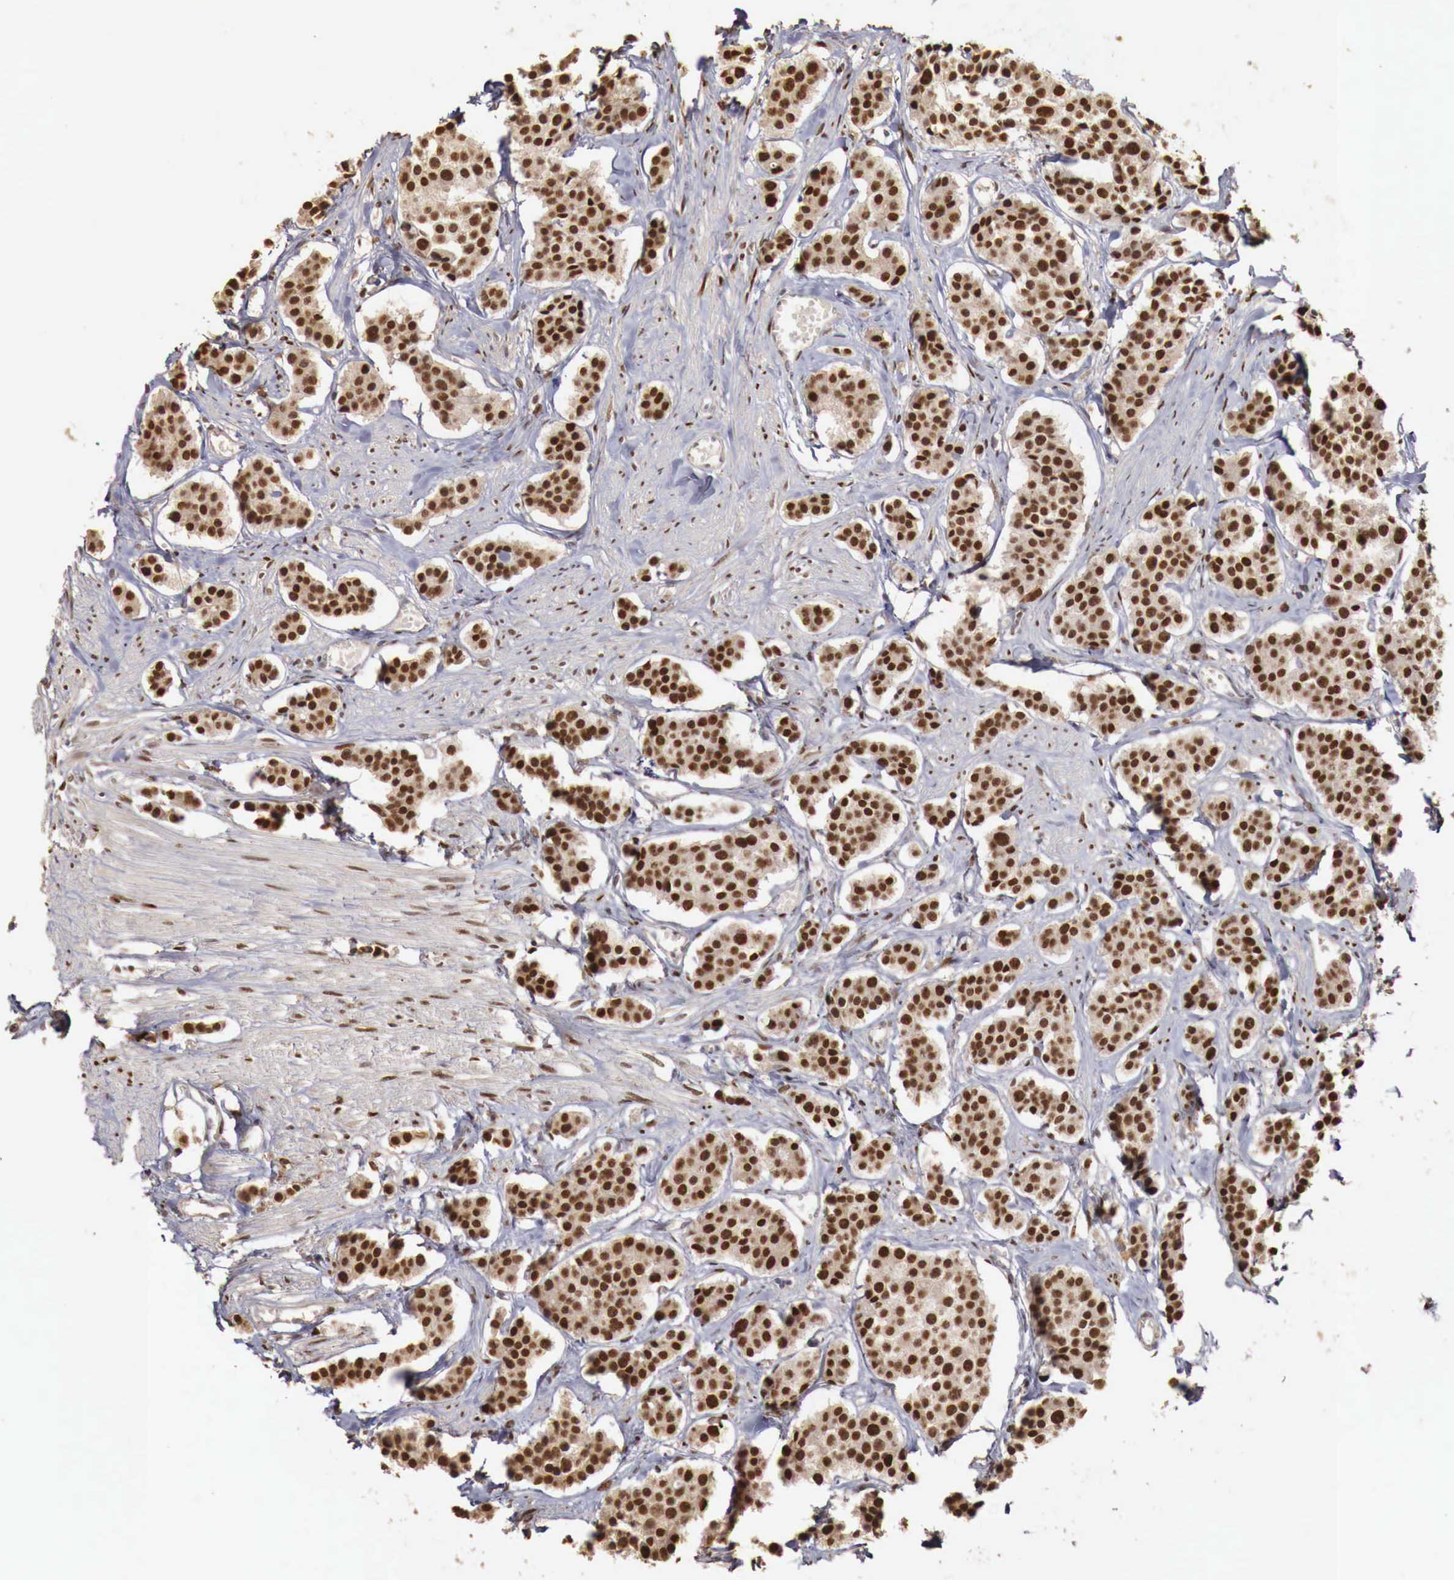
{"staining": {"intensity": "strong", "quantity": ">75%", "location": "cytoplasmic/membranous,nuclear"}, "tissue": "carcinoid", "cell_type": "Tumor cells", "image_type": "cancer", "snomed": [{"axis": "morphology", "description": "Carcinoid, malignant, NOS"}, {"axis": "topography", "description": "Small intestine"}], "caption": "There is high levels of strong cytoplasmic/membranous and nuclear staining in tumor cells of carcinoid, as demonstrated by immunohistochemical staining (brown color).", "gene": "KHDRBS2", "patient": {"sex": "male", "age": 60}}